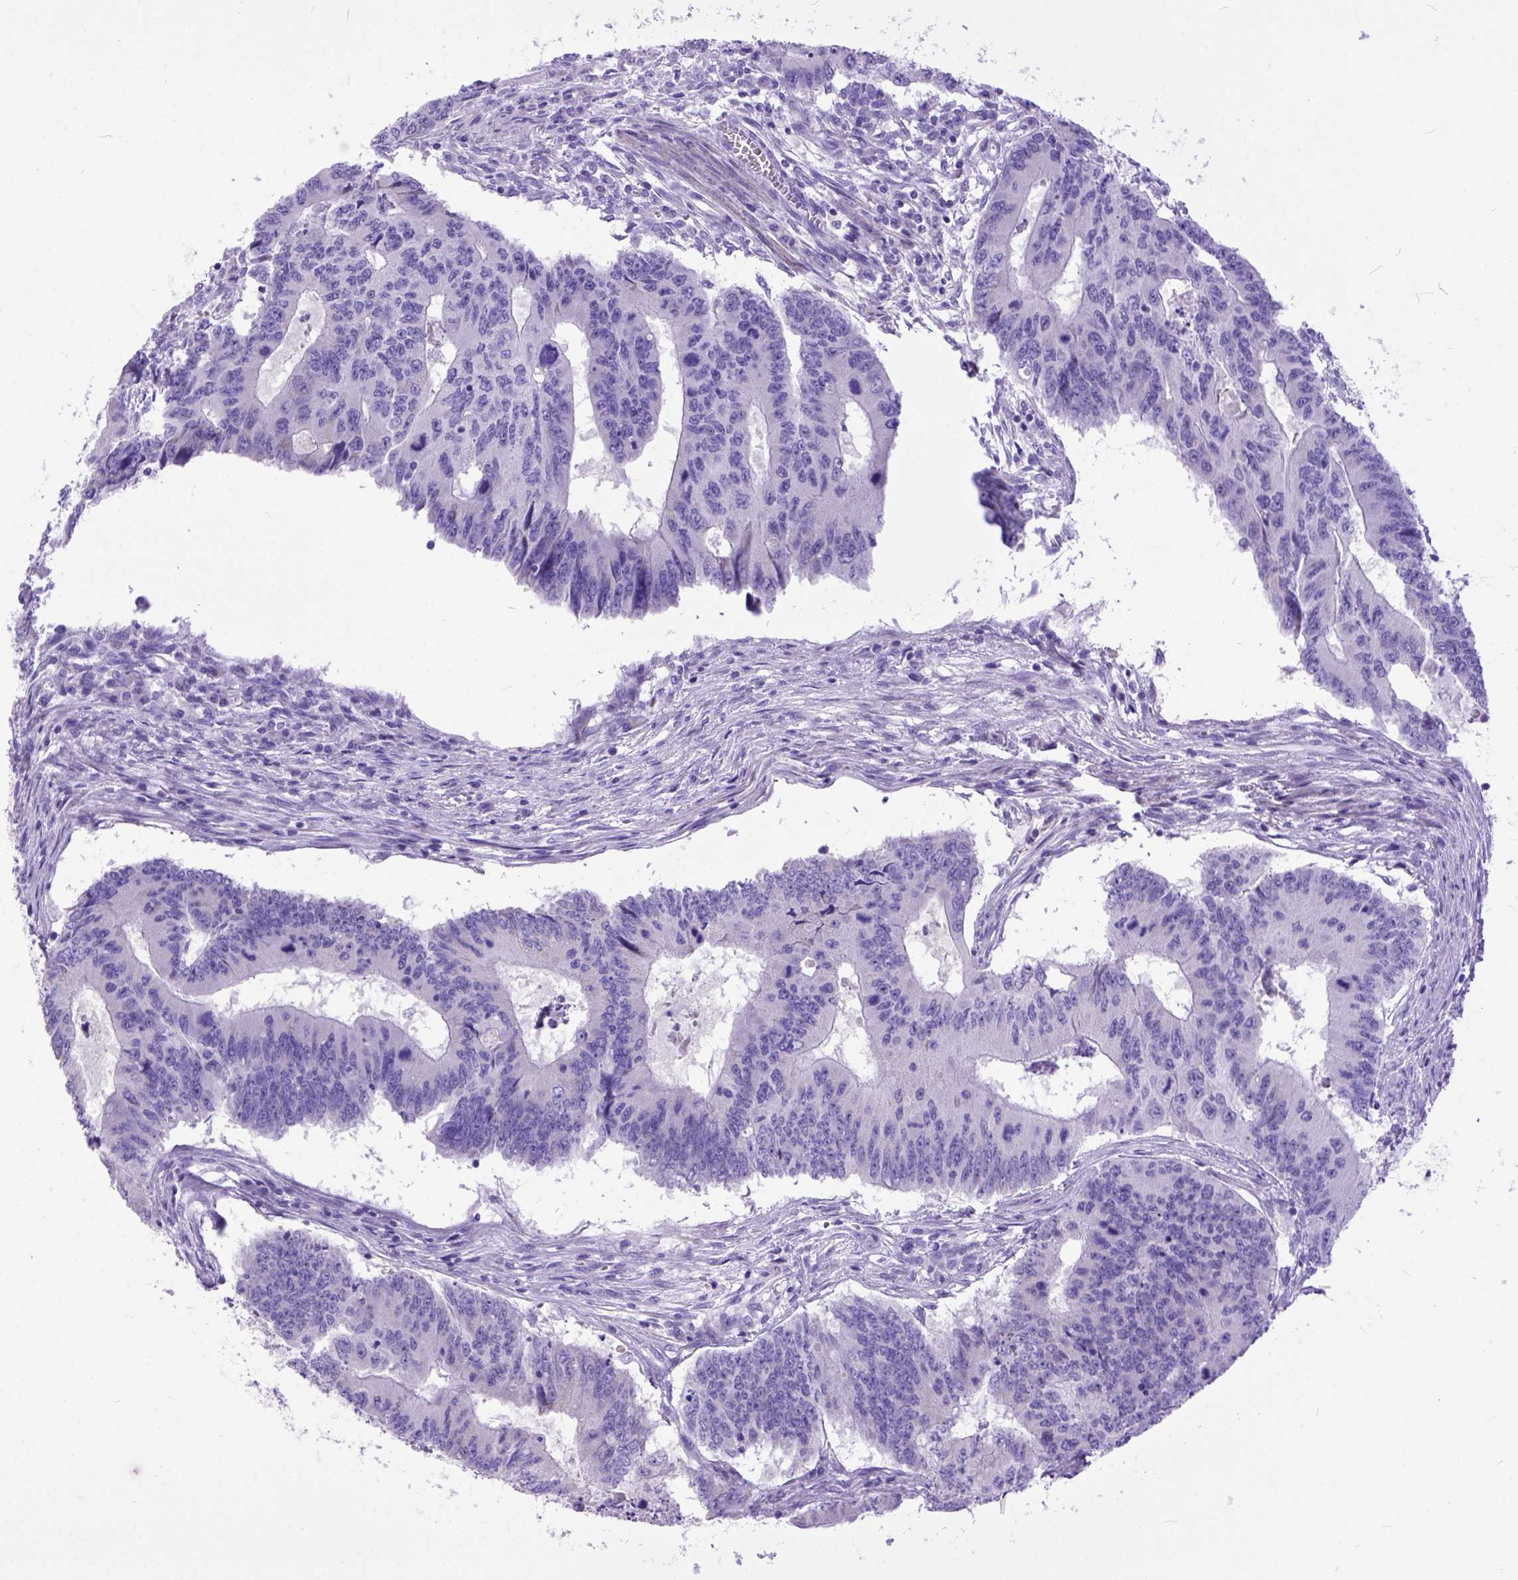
{"staining": {"intensity": "negative", "quantity": "none", "location": "none"}, "tissue": "colorectal cancer", "cell_type": "Tumor cells", "image_type": "cancer", "snomed": [{"axis": "morphology", "description": "Adenocarcinoma, NOS"}, {"axis": "topography", "description": "Colon"}], "caption": "Histopathology image shows no protein expression in tumor cells of colorectal cancer tissue.", "gene": "CRB1", "patient": {"sex": "male", "age": 53}}